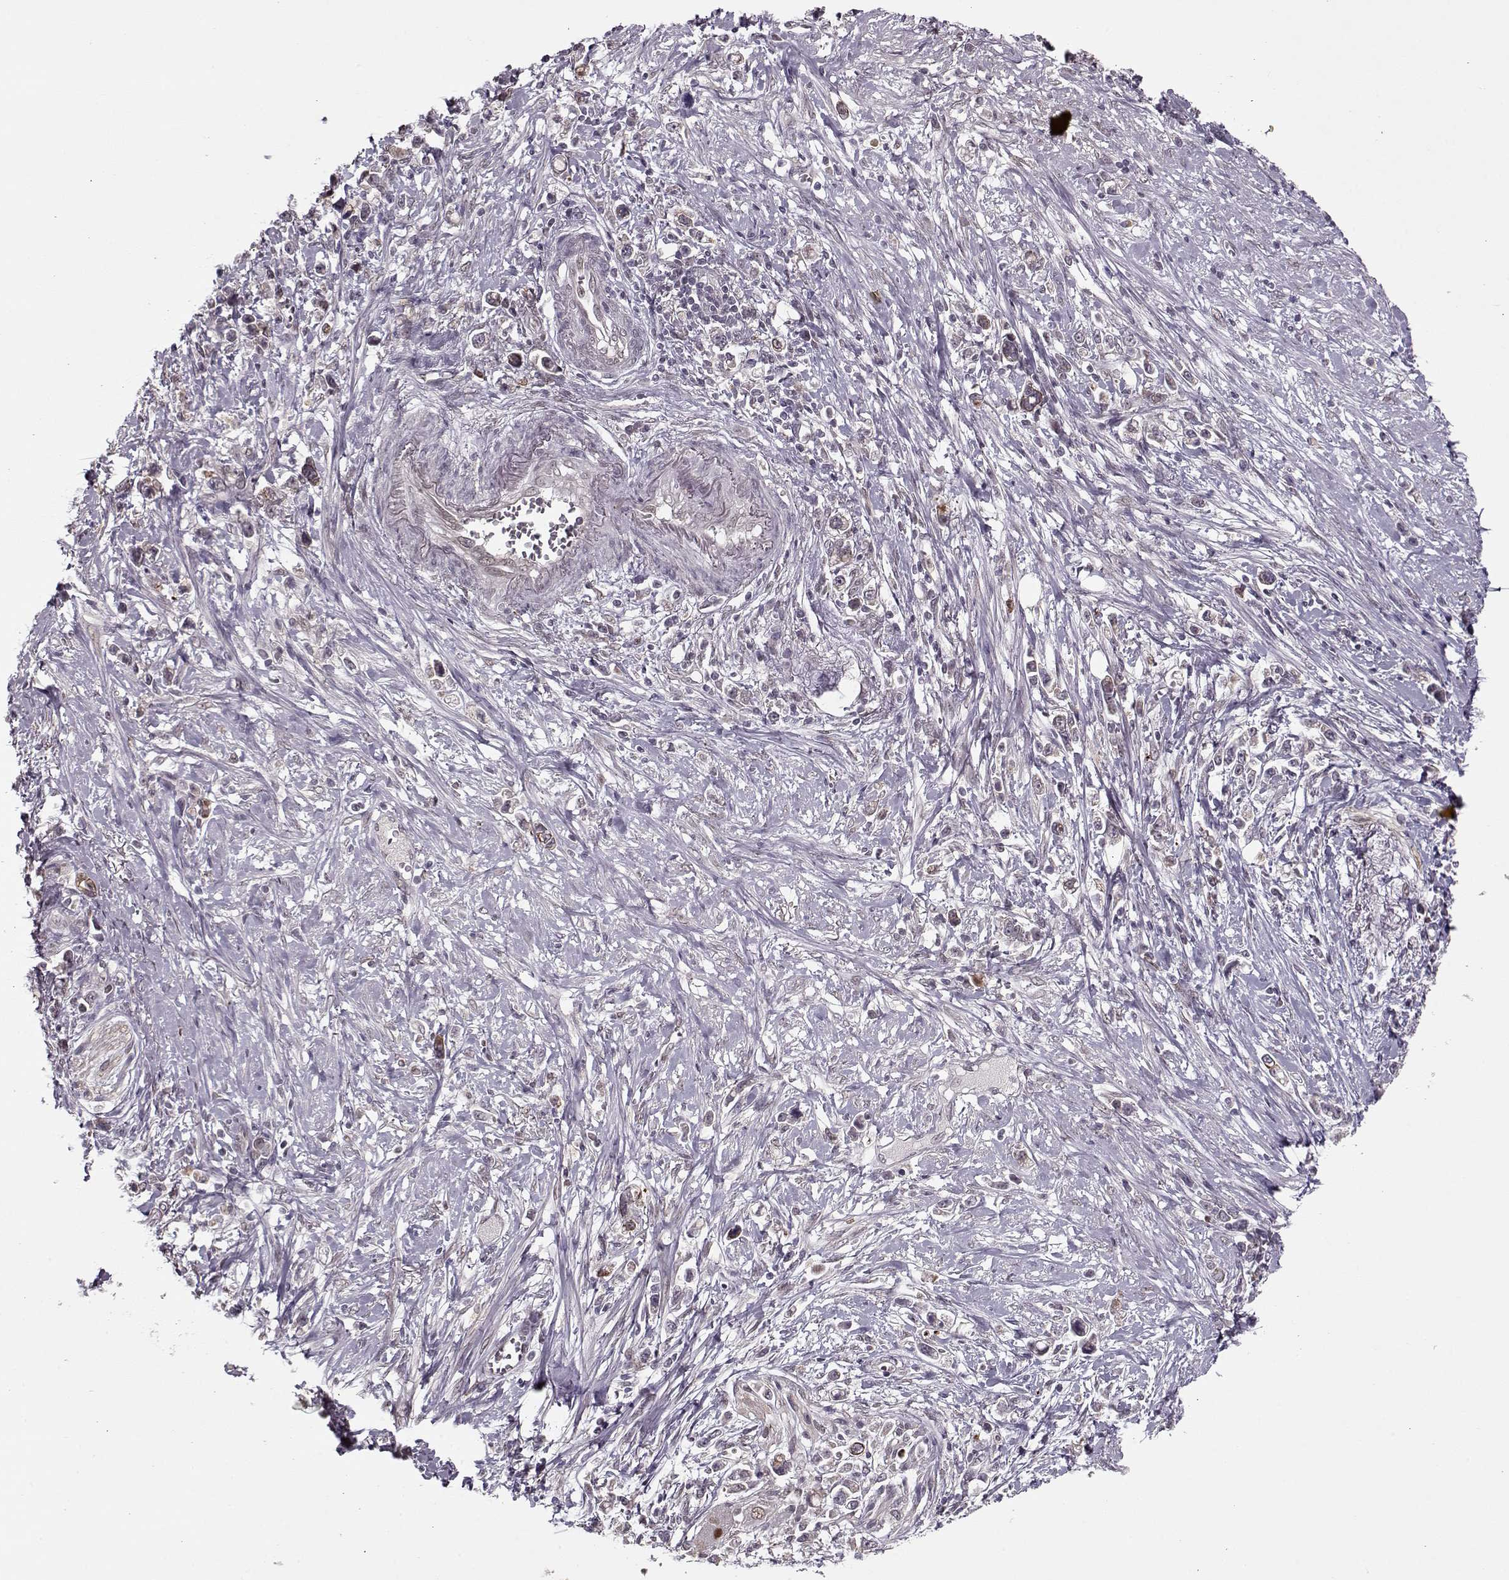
{"staining": {"intensity": "strong", "quantity": "25%-75%", "location": "cytoplasmic/membranous"}, "tissue": "stomach cancer", "cell_type": "Tumor cells", "image_type": "cancer", "snomed": [{"axis": "morphology", "description": "Adenocarcinoma, NOS"}, {"axis": "topography", "description": "Stomach"}], "caption": "IHC photomicrograph of neoplastic tissue: human adenocarcinoma (stomach) stained using immunohistochemistry demonstrates high levels of strong protein expression localized specifically in the cytoplasmic/membranous of tumor cells, appearing as a cytoplasmic/membranous brown color.", "gene": "DENND4B", "patient": {"sex": "male", "age": 63}}